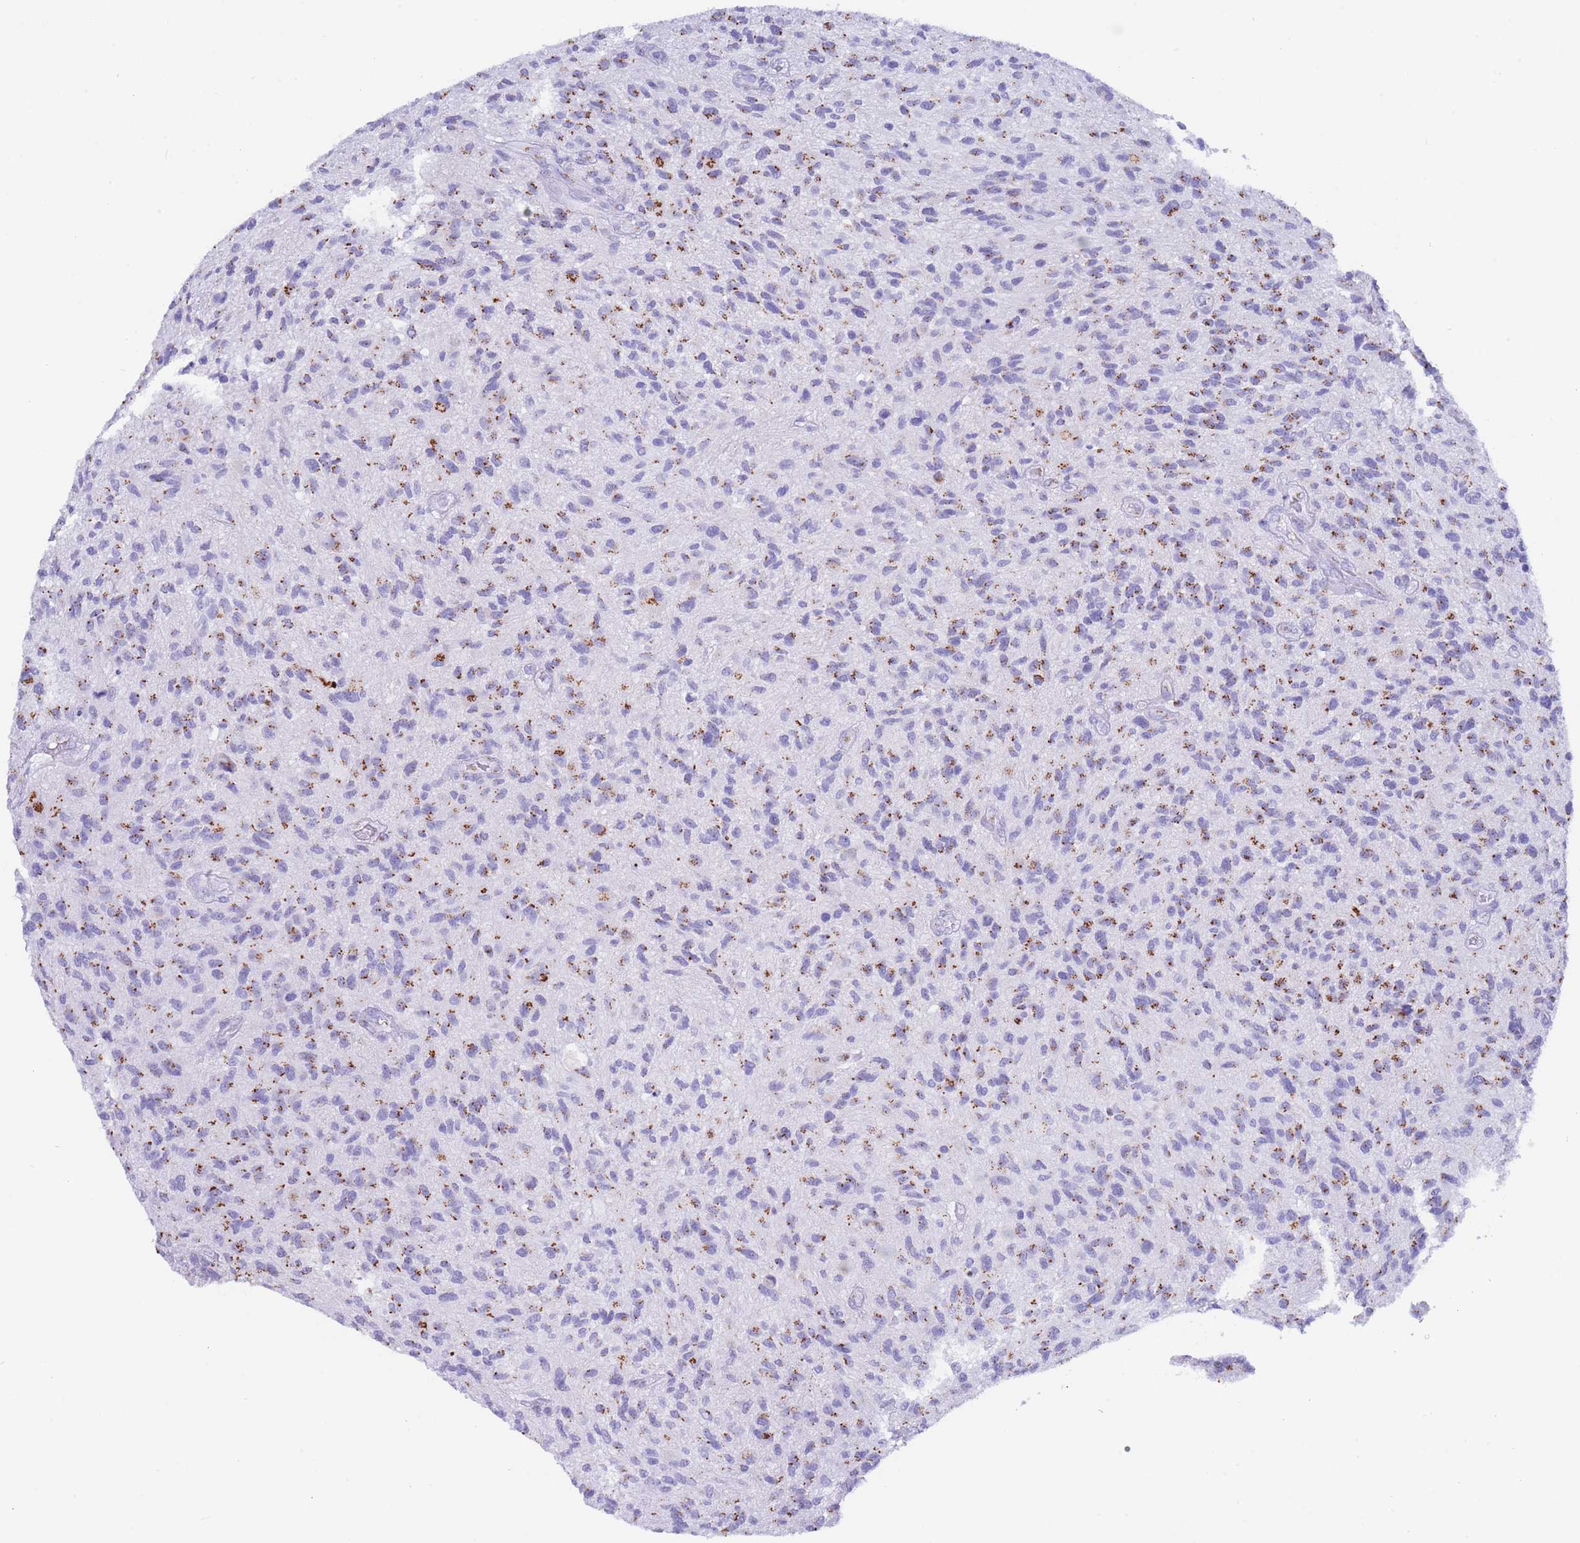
{"staining": {"intensity": "strong", "quantity": "25%-75%", "location": "cytoplasmic/membranous"}, "tissue": "glioma", "cell_type": "Tumor cells", "image_type": "cancer", "snomed": [{"axis": "morphology", "description": "Glioma, malignant, High grade"}, {"axis": "topography", "description": "Brain"}], "caption": "Immunohistochemistry (IHC) image of neoplastic tissue: human glioma stained using immunohistochemistry displays high levels of strong protein expression localized specifically in the cytoplasmic/membranous of tumor cells, appearing as a cytoplasmic/membranous brown color.", "gene": "FAM3C", "patient": {"sex": "male", "age": 47}}